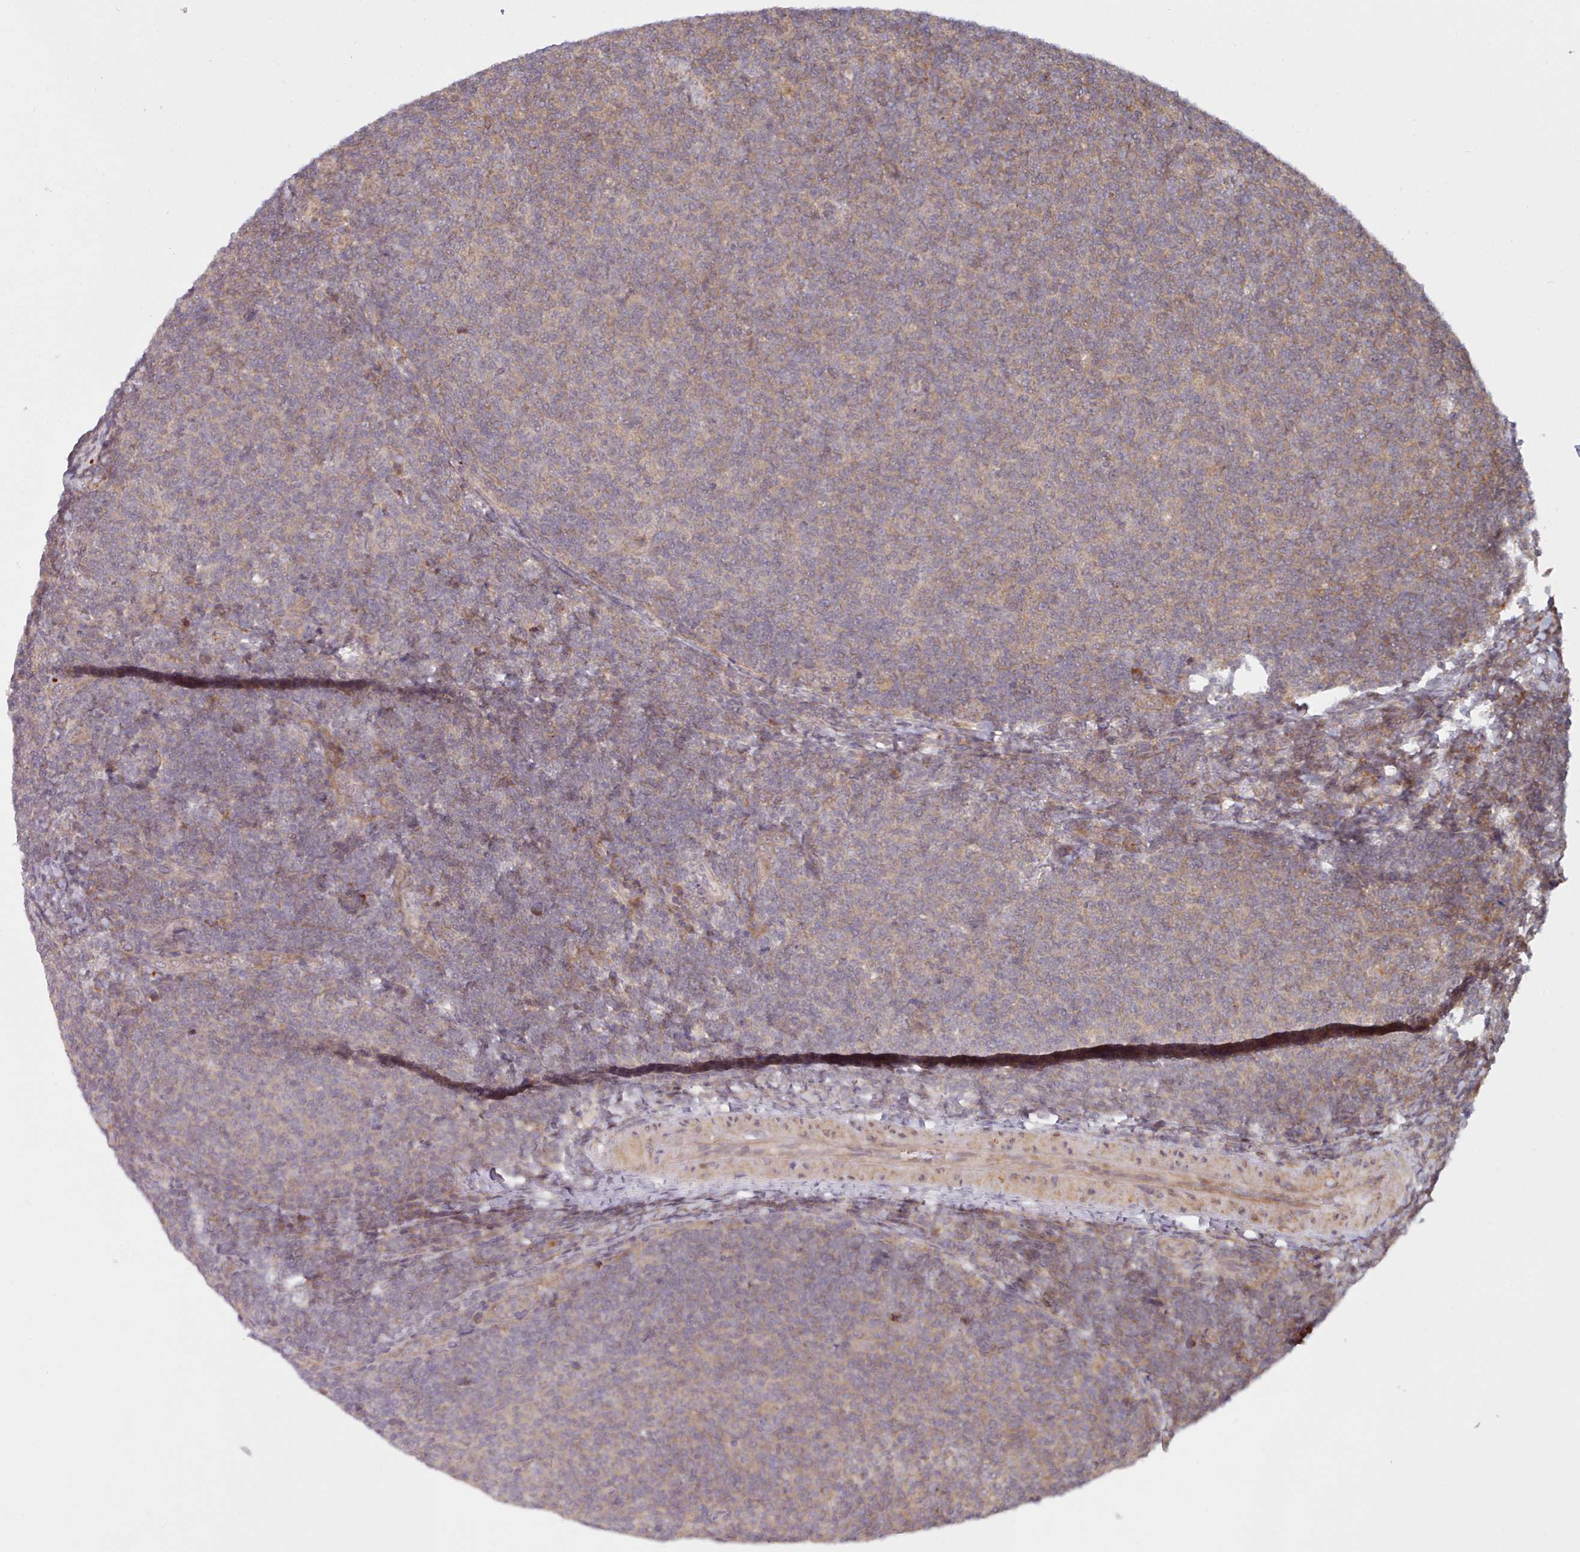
{"staining": {"intensity": "weak", "quantity": "25%-75%", "location": "cytoplasmic/membranous"}, "tissue": "lymphoma", "cell_type": "Tumor cells", "image_type": "cancer", "snomed": [{"axis": "morphology", "description": "Malignant lymphoma, non-Hodgkin's type, Low grade"}, {"axis": "topography", "description": "Lymph node"}], "caption": "IHC of human lymphoma exhibits low levels of weak cytoplasmic/membranous positivity in about 25%-75% of tumor cells.", "gene": "TRIM26", "patient": {"sex": "male", "age": 66}}